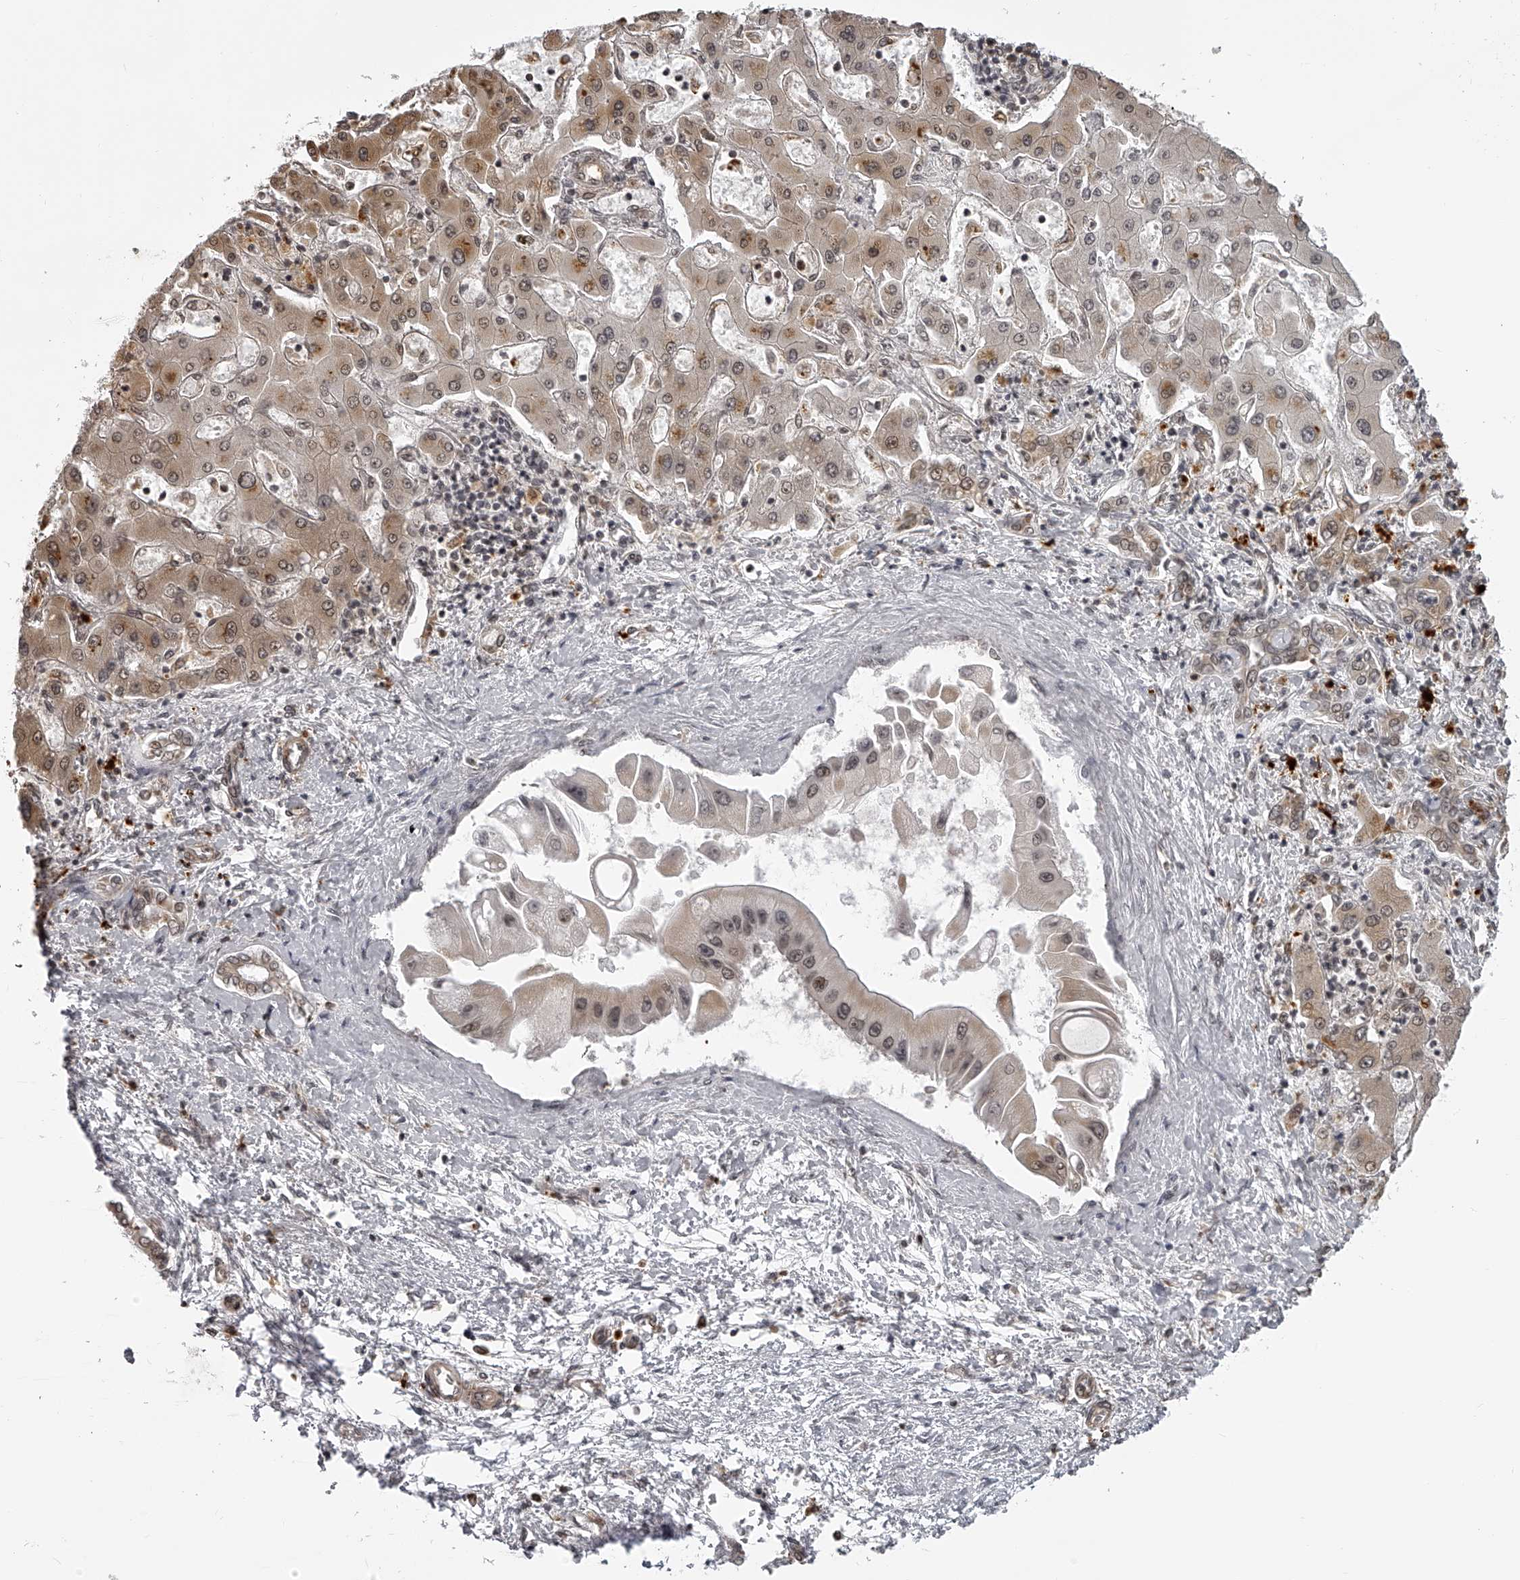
{"staining": {"intensity": "weak", "quantity": "<25%", "location": "cytoplasmic/membranous,nuclear"}, "tissue": "liver cancer", "cell_type": "Tumor cells", "image_type": "cancer", "snomed": [{"axis": "morphology", "description": "Cholangiocarcinoma"}, {"axis": "topography", "description": "Liver"}], "caption": "Immunohistochemistry micrograph of human liver cholangiocarcinoma stained for a protein (brown), which exhibits no positivity in tumor cells.", "gene": "ODF2L", "patient": {"sex": "male", "age": 50}}